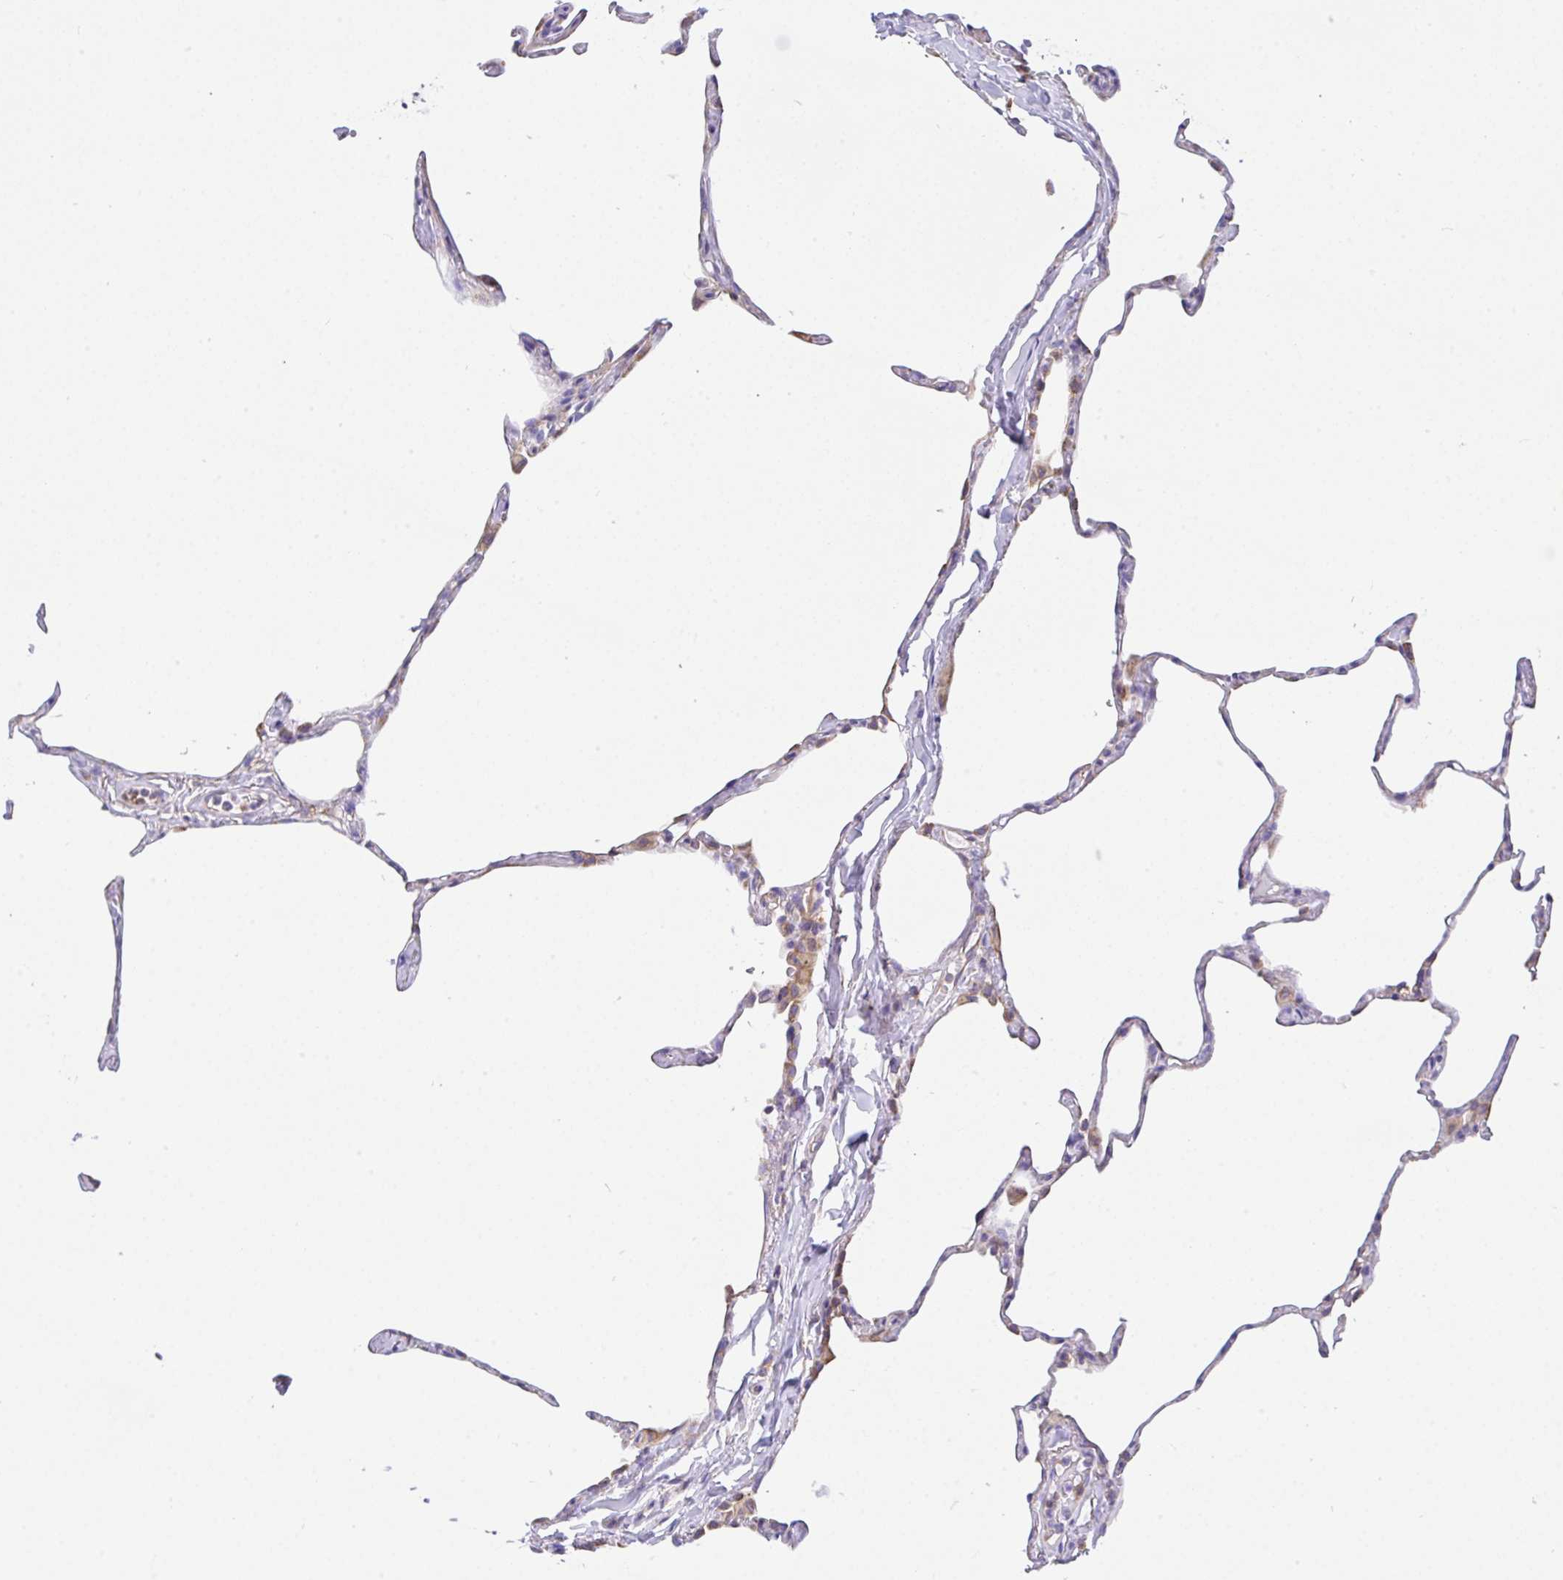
{"staining": {"intensity": "moderate", "quantity": "<25%", "location": "cytoplasmic/membranous"}, "tissue": "lung", "cell_type": "Alveolar cells", "image_type": "normal", "snomed": [{"axis": "morphology", "description": "Normal tissue, NOS"}, {"axis": "topography", "description": "Lung"}], "caption": "Human lung stained for a protein (brown) demonstrates moderate cytoplasmic/membranous positive staining in approximately <25% of alveolar cells.", "gene": "GFPT2", "patient": {"sex": "male", "age": 65}}